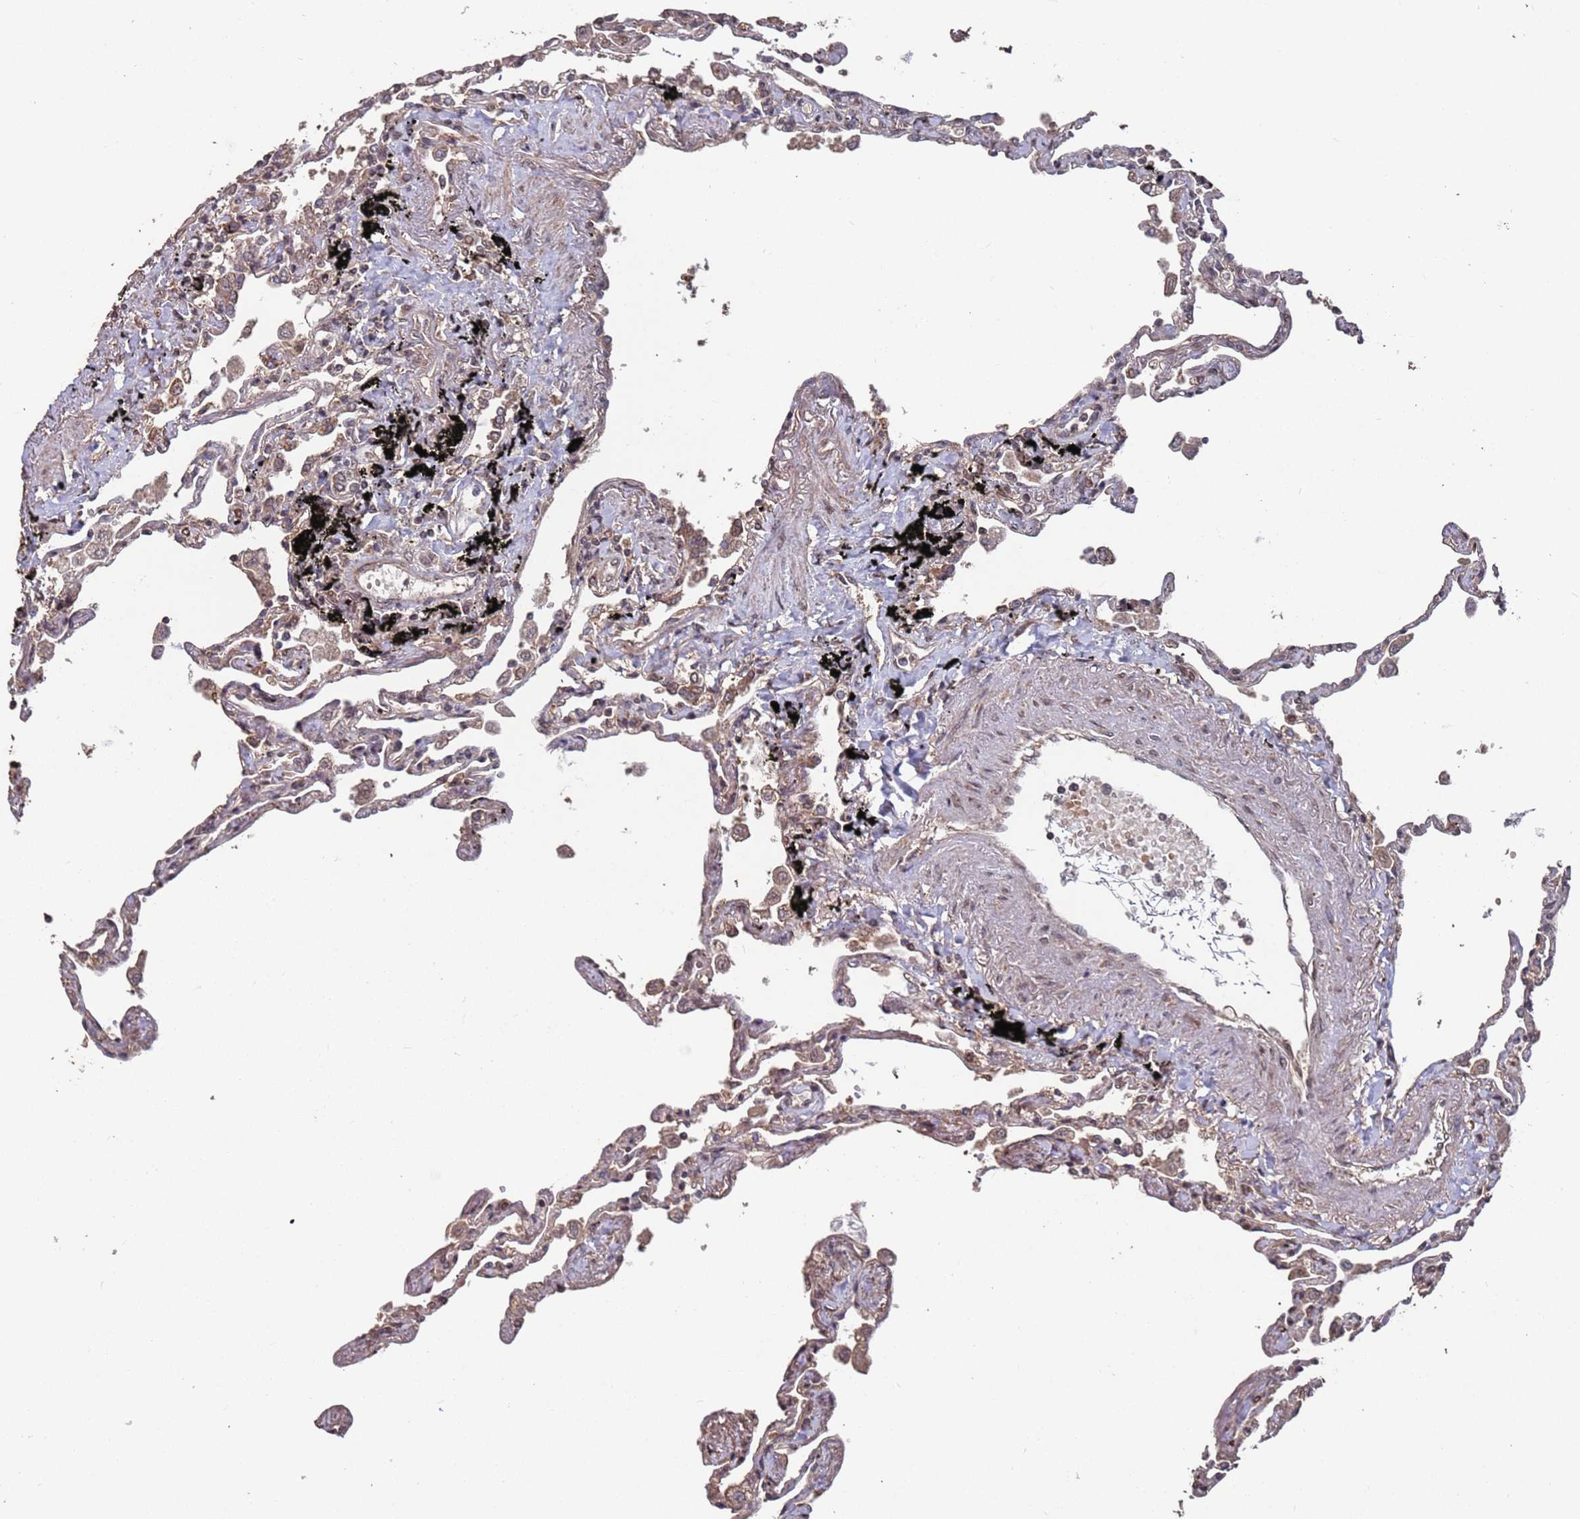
{"staining": {"intensity": "moderate", "quantity": "25%-75%", "location": "cytoplasmic/membranous,nuclear"}, "tissue": "lung", "cell_type": "Alveolar cells", "image_type": "normal", "snomed": [{"axis": "morphology", "description": "Normal tissue, NOS"}, {"axis": "topography", "description": "Lung"}], "caption": "Brown immunohistochemical staining in benign lung reveals moderate cytoplasmic/membranous,nuclear positivity in approximately 25%-75% of alveolar cells. (DAB = brown stain, brightfield microscopy at high magnification).", "gene": "PRR7", "patient": {"sex": "female", "age": 67}}